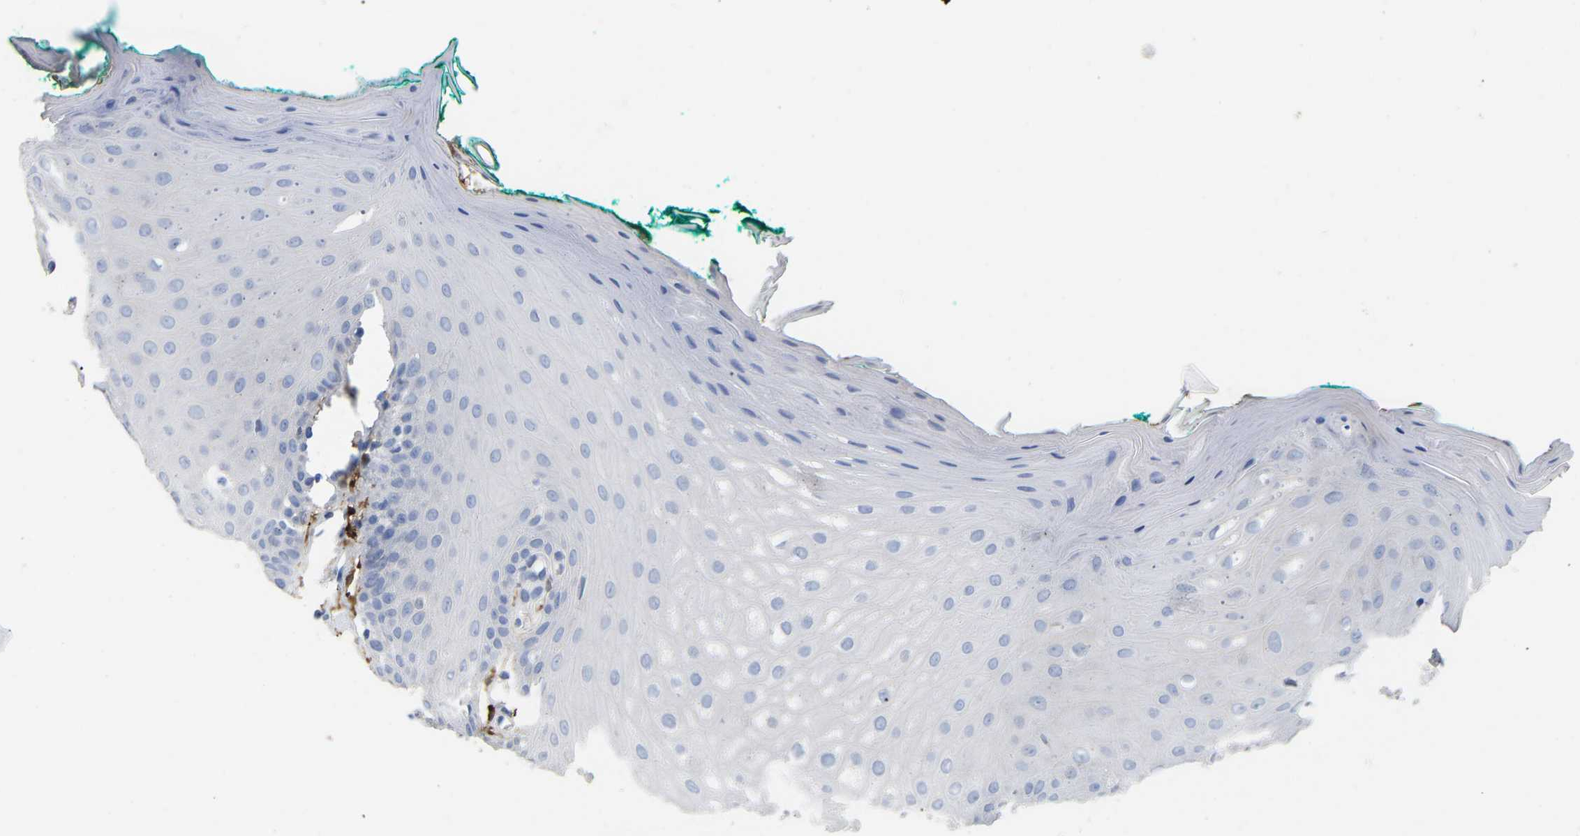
{"staining": {"intensity": "negative", "quantity": "none", "location": "none"}, "tissue": "oral mucosa", "cell_type": "Squamous epithelial cells", "image_type": "normal", "snomed": [{"axis": "morphology", "description": "Normal tissue, NOS"}, {"axis": "topography", "description": "Skeletal muscle"}, {"axis": "topography", "description": "Oral tissue"}], "caption": "This is a histopathology image of IHC staining of benign oral mucosa, which shows no positivity in squamous epithelial cells.", "gene": "ULBP2", "patient": {"sex": "male", "age": 58}}